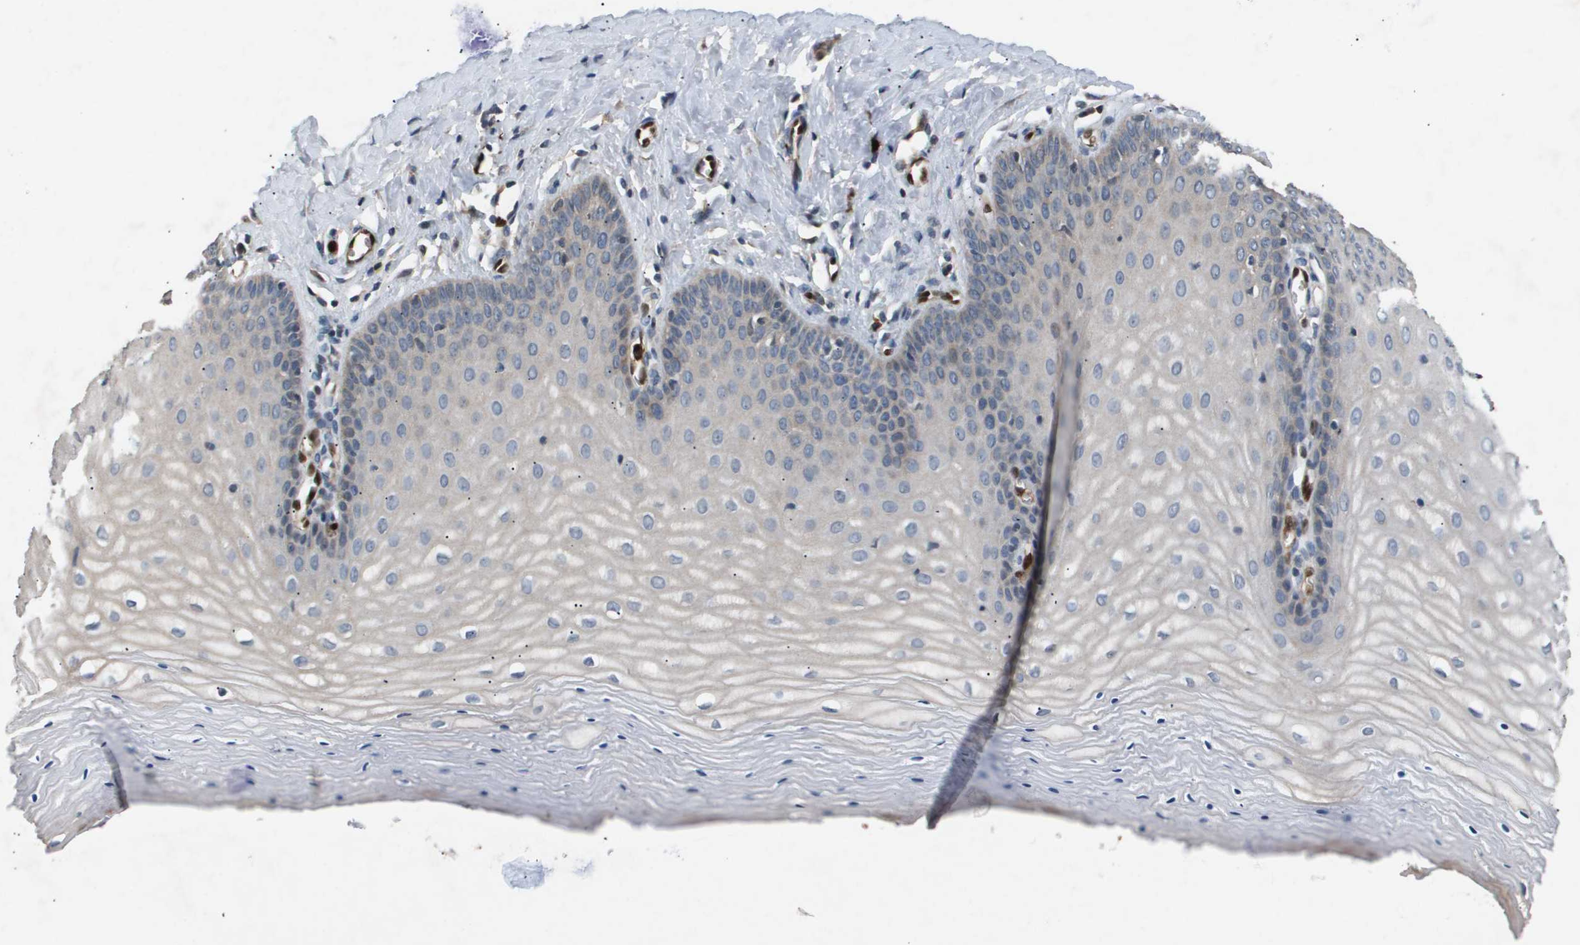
{"staining": {"intensity": "weak", "quantity": "<25%", "location": "cytoplasmic/membranous"}, "tissue": "cervix", "cell_type": "Squamous epithelial cells", "image_type": "normal", "snomed": [{"axis": "morphology", "description": "Normal tissue, NOS"}, {"axis": "topography", "description": "Cervix"}], "caption": "A high-resolution histopathology image shows IHC staining of unremarkable cervix, which reveals no significant expression in squamous epithelial cells.", "gene": "ERG", "patient": {"sex": "female", "age": 55}}